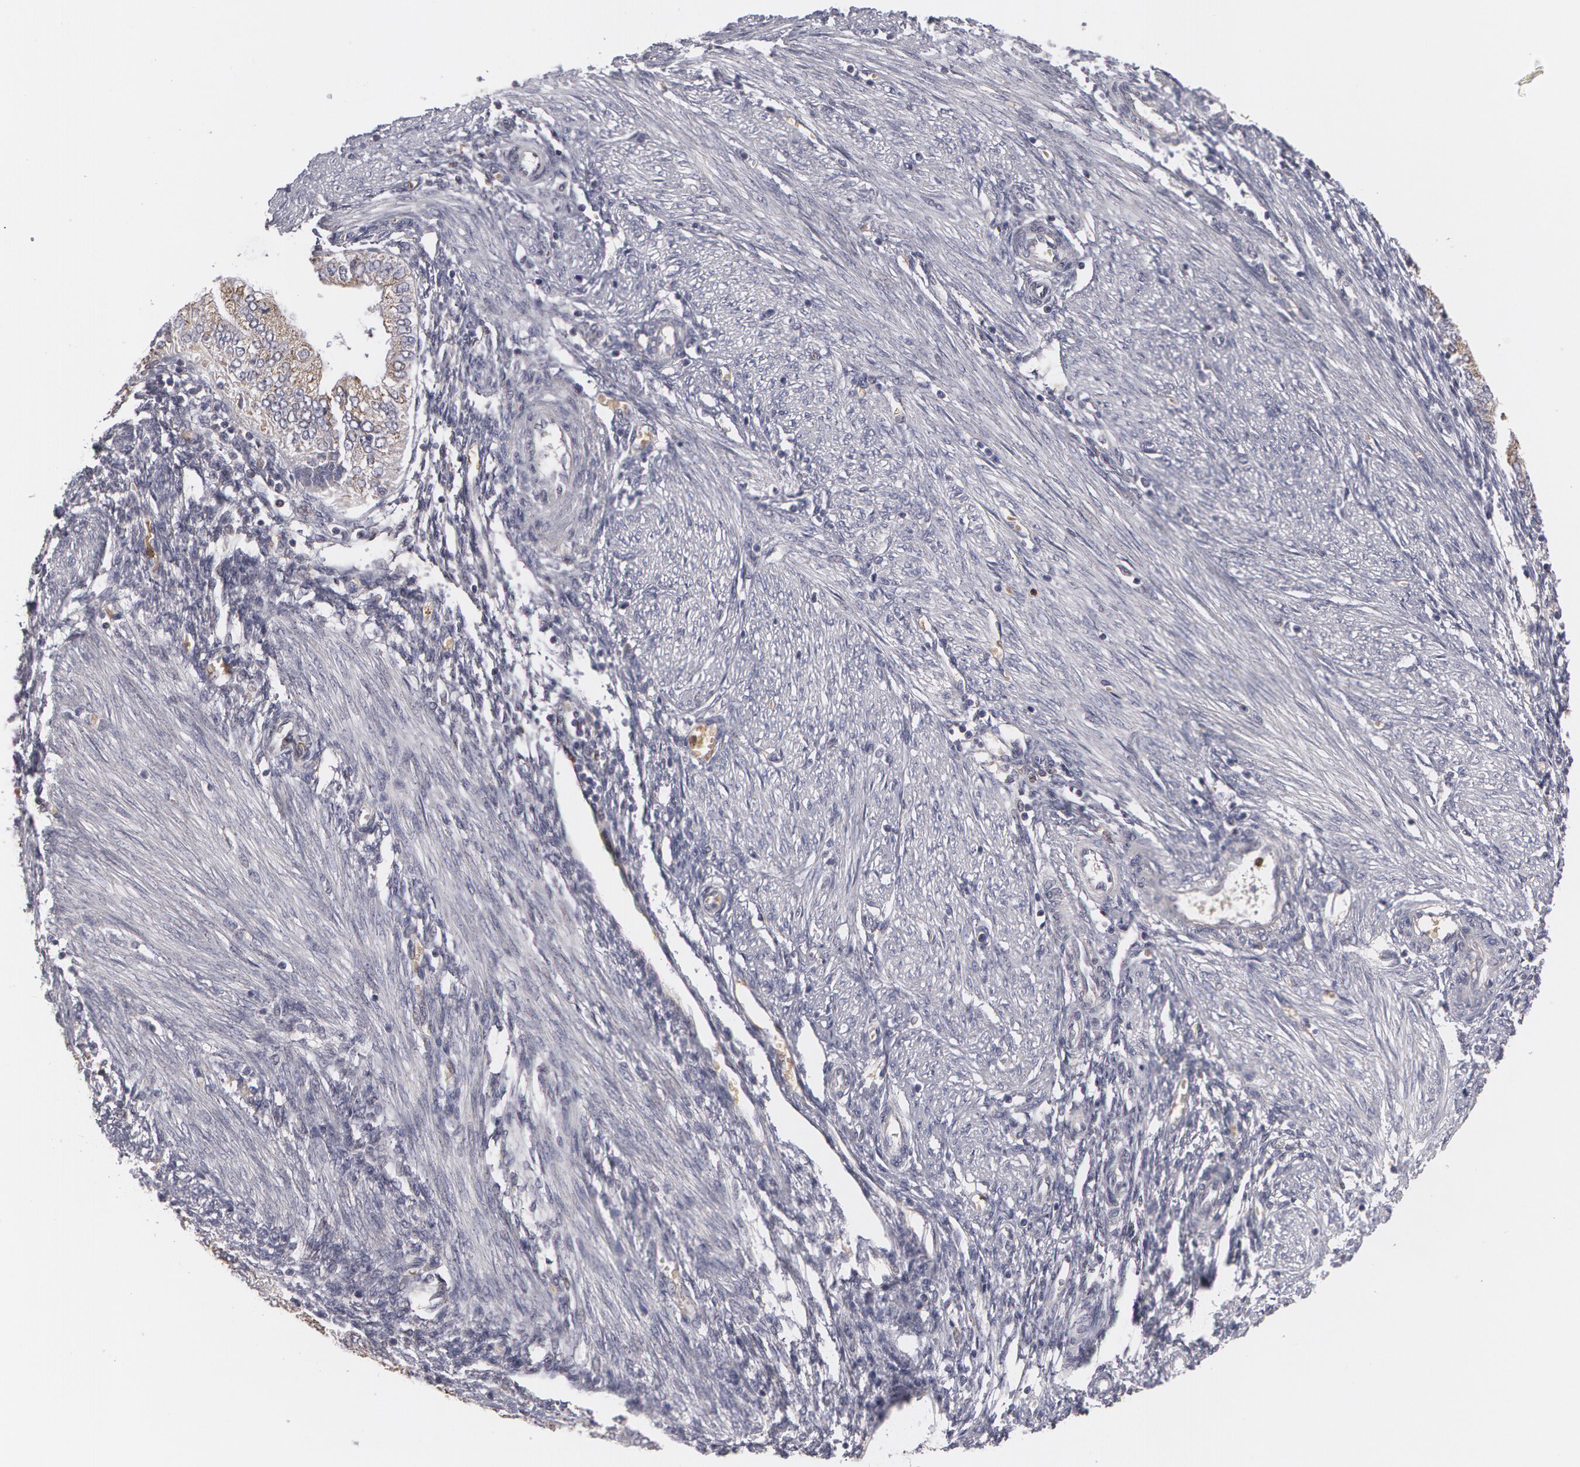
{"staining": {"intensity": "weak", "quantity": "25%-75%", "location": "cytoplasmic/membranous"}, "tissue": "endometrial cancer", "cell_type": "Tumor cells", "image_type": "cancer", "snomed": [{"axis": "morphology", "description": "Adenocarcinoma, NOS"}, {"axis": "topography", "description": "Endometrium"}], "caption": "IHC (DAB (3,3'-diaminobenzidine)) staining of endometrial cancer demonstrates weak cytoplasmic/membranous protein expression in about 25%-75% of tumor cells.", "gene": "CAT", "patient": {"sex": "female", "age": 51}}